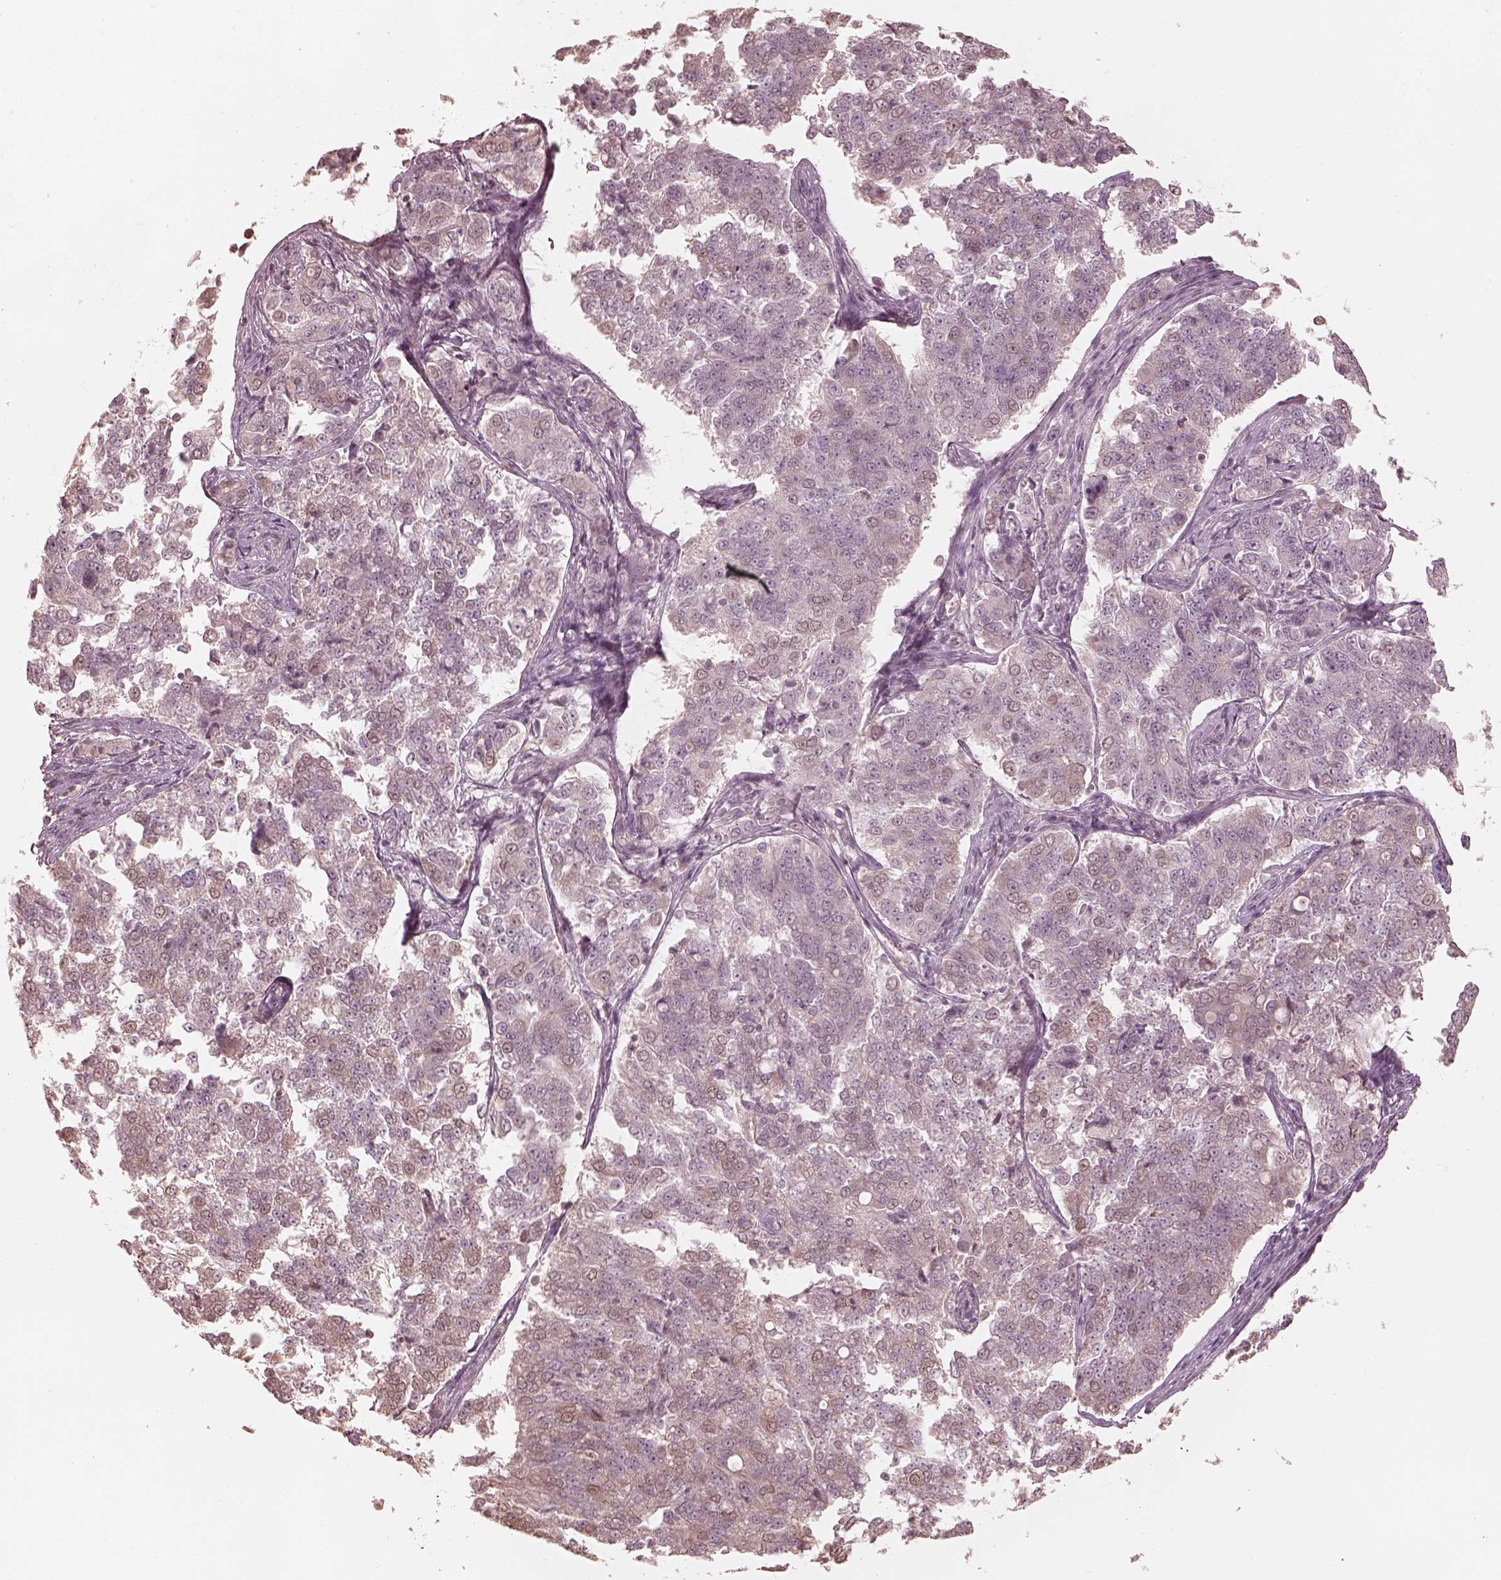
{"staining": {"intensity": "weak", "quantity": "<25%", "location": "cytoplasmic/membranous,nuclear"}, "tissue": "endometrial cancer", "cell_type": "Tumor cells", "image_type": "cancer", "snomed": [{"axis": "morphology", "description": "Adenocarcinoma, NOS"}, {"axis": "topography", "description": "Endometrium"}], "caption": "Immunohistochemistry (IHC) image of human endometrial cancer stained for a protein (brown), which reveals no staining in tumor cells.", "gene": "KIF5C", "patient": {"sex": "female", "age": 43}}